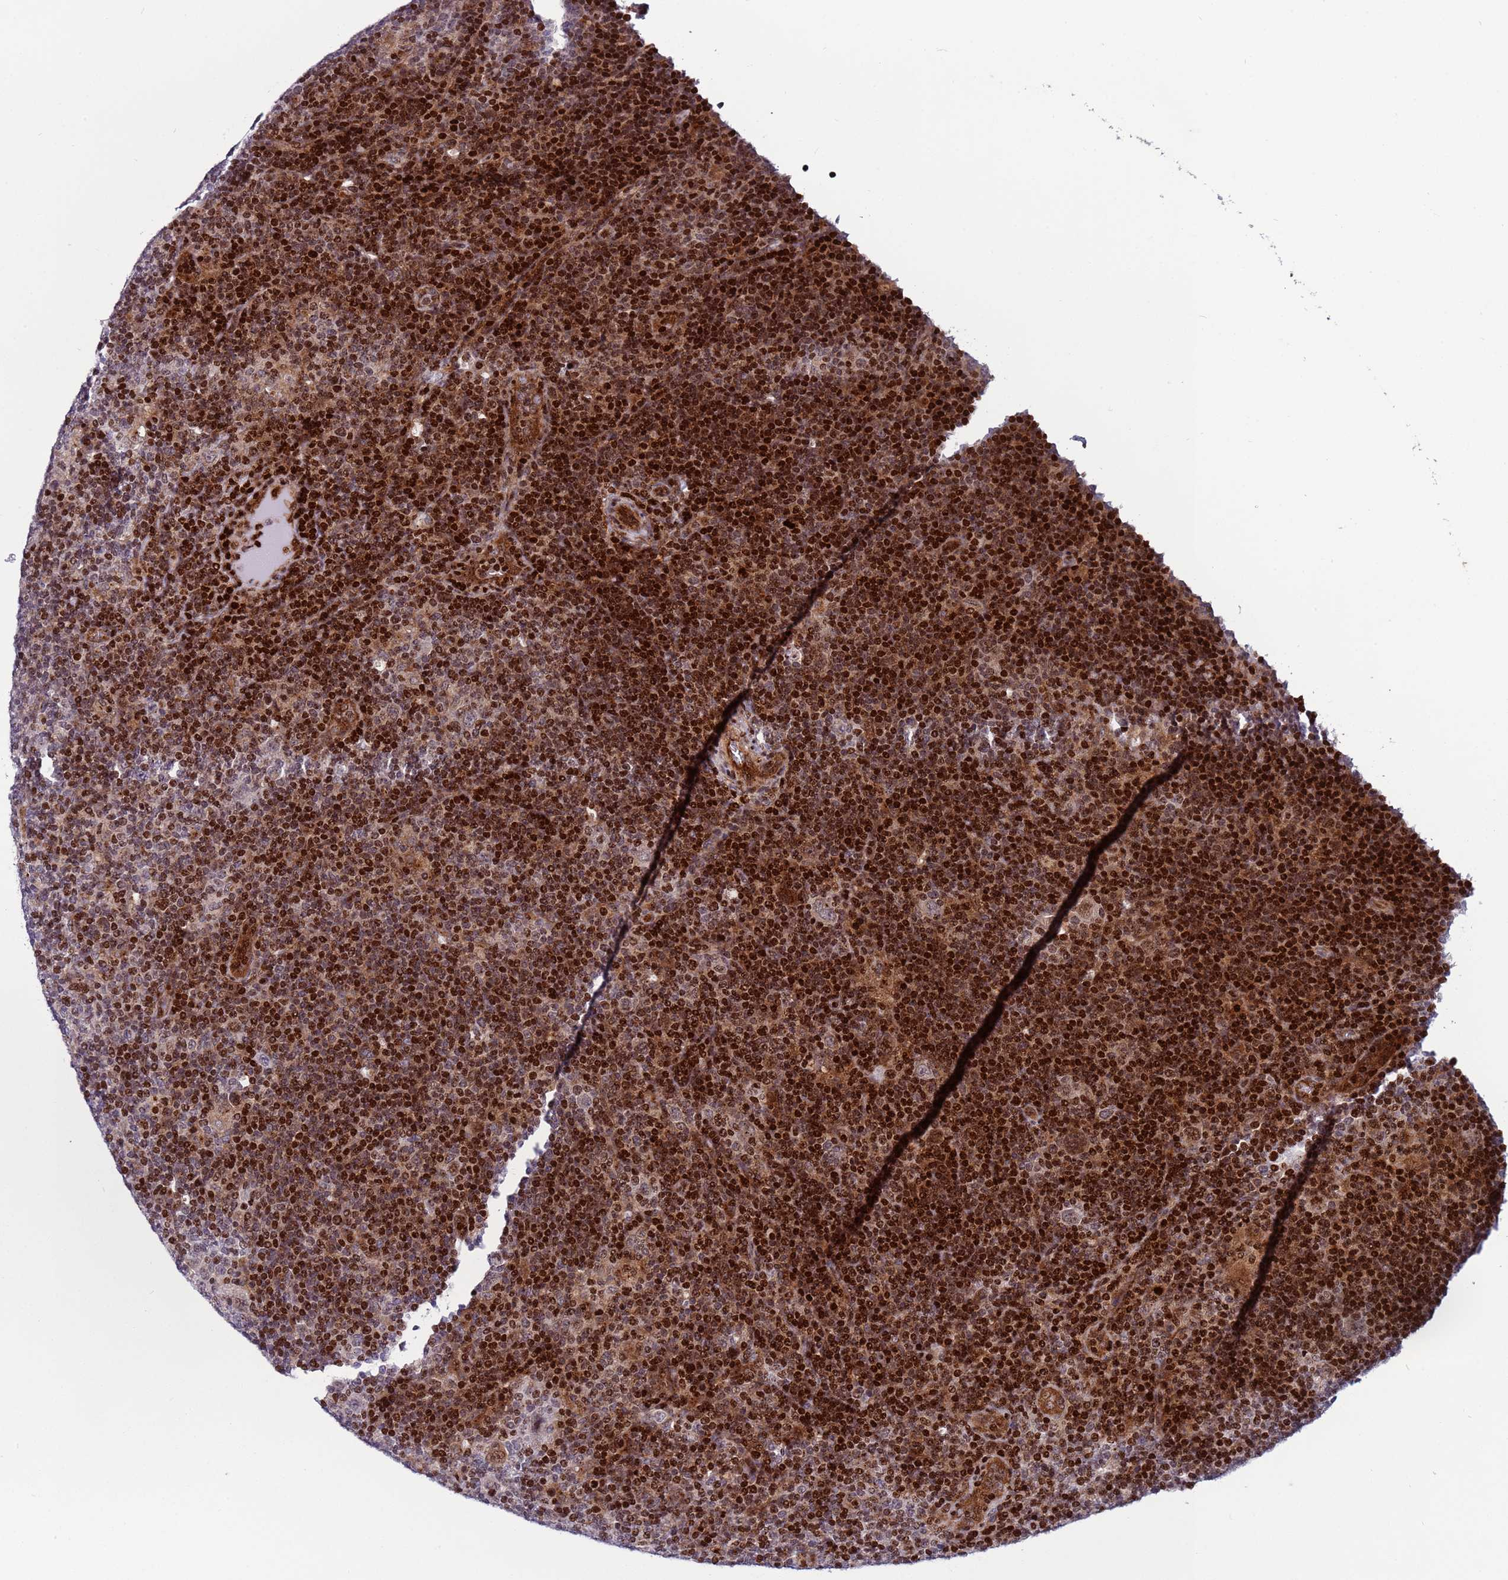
{"staining": {"intensity": "weak", "quantity": "<25%", "location": "cytoplasmic/membranous,nuclear"}, "tissue": "lymphoma", "cell_type": "Tumor cells", "image_type": "cancer", "snomed": [{"axis": "morphology", "description": "Hodgkin's disease, NOS"}, {"axis": "topography", "description": "Lymph node"}], "caption": "DAB immunohistochemical staining of Hodgkin's disease shows no significant staining in tumor cells.", "gene": "WBP11", "patient": {"sex": "female", "age": 57}}